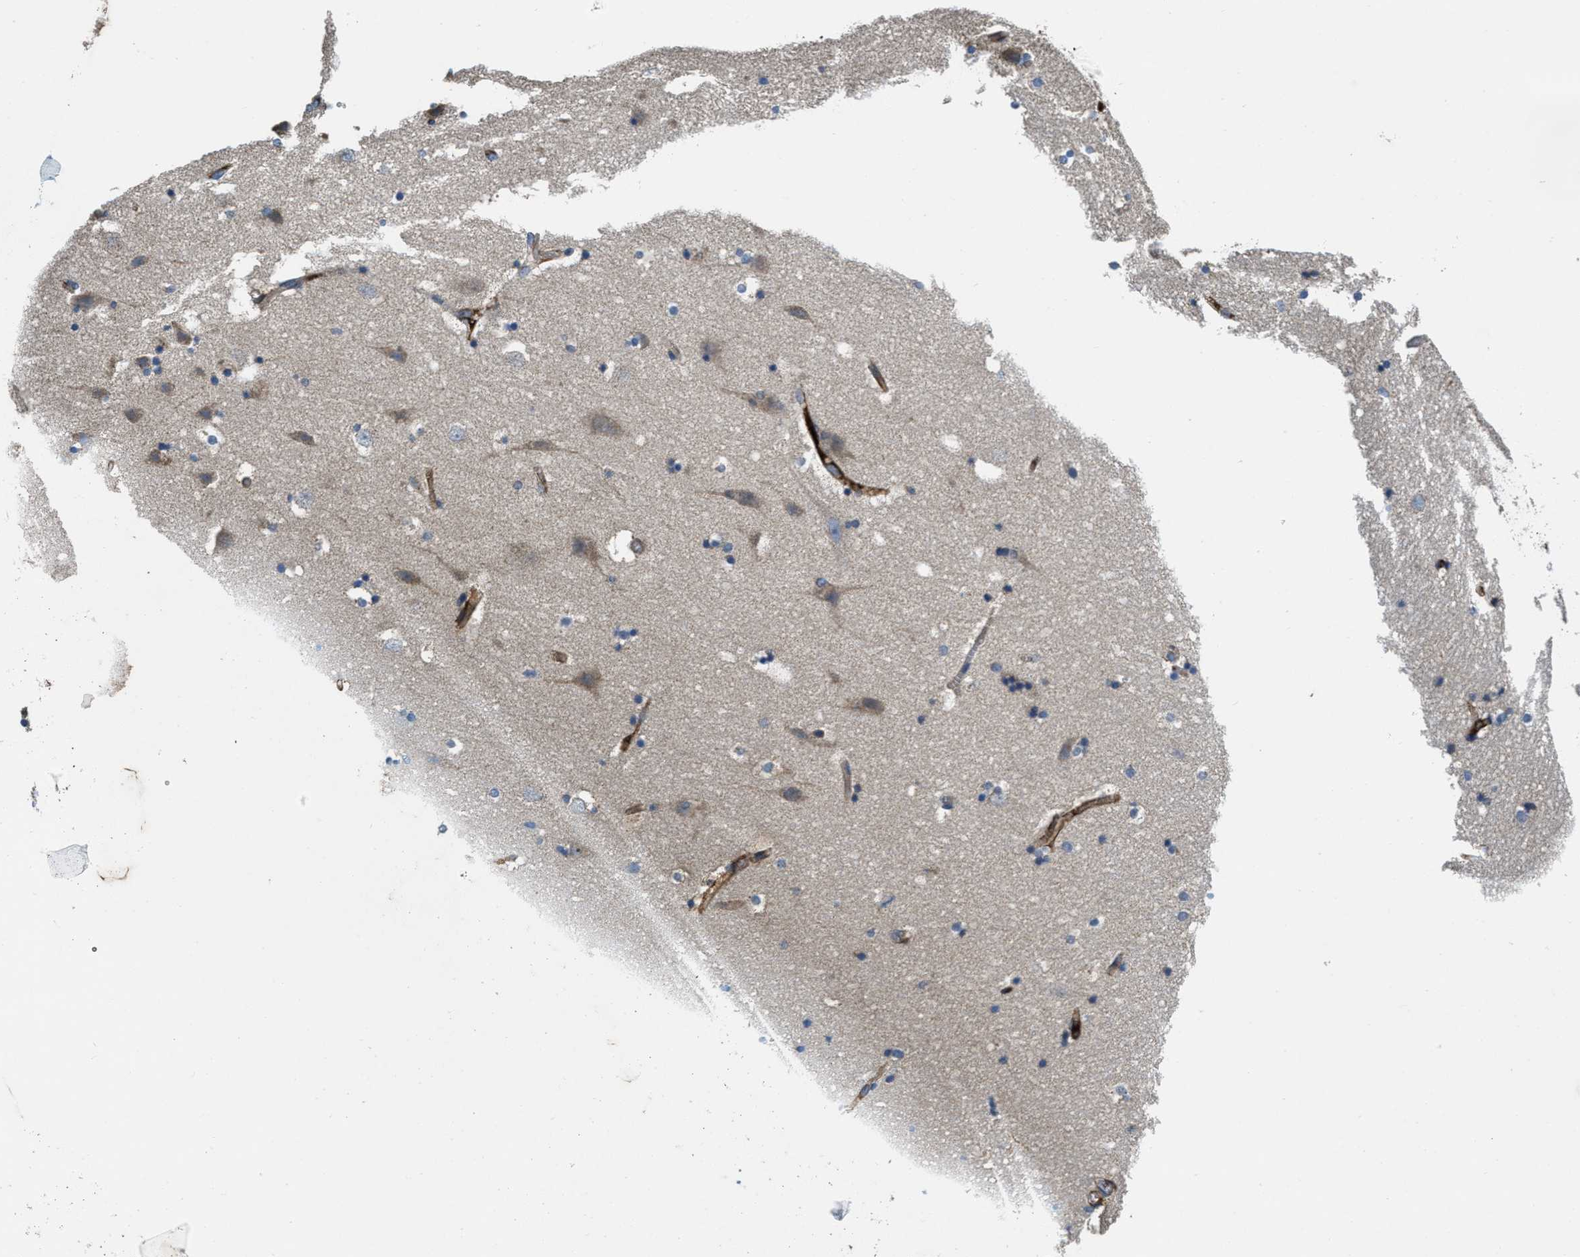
{"staining": {"intensity": "weak", "quantity": "<25%", "location": "cytoplasmic/membranous"}, "tissue": "hippocampus", "cell_type": "Glial cells", "image_type": "normal", "snomed": [{"axis": "morphology", "description": "Normal tissue, NOS"}, {"axis": "topography", "description": "Hippocampus"}], "caption": "Hippocampus was stained to show a protein in brown. There is no significant staining in glial cells. (DAB (3,3'-diaminobenzidine) IHC with hematoxylin counter stain).", "gene": "GALK1", "patient": {"sex": "male", "age": 45}}